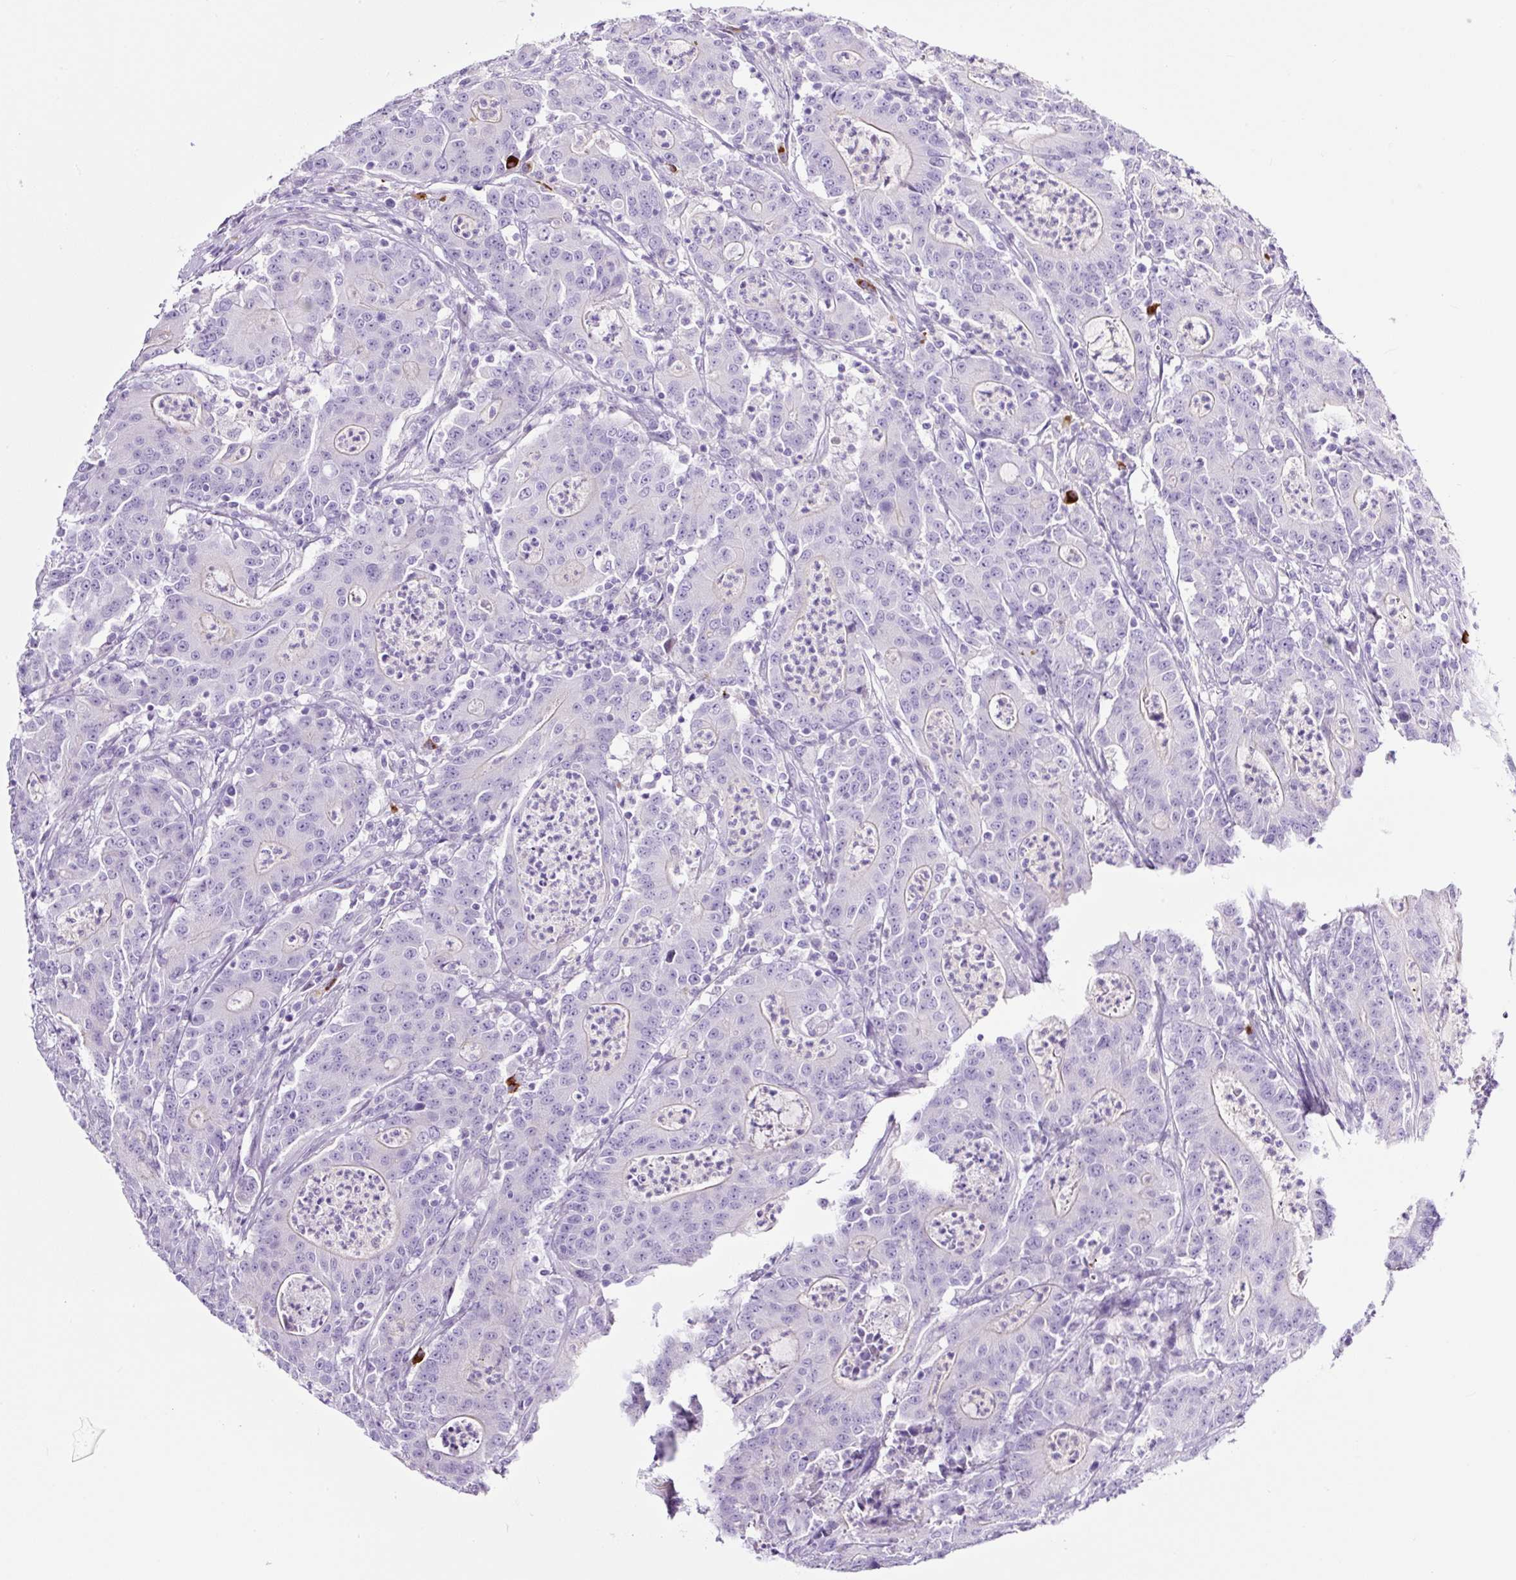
{"staining": {"intensity": "negative", "quantity": "none", "location": "none"}, "tissue": "colorectal cancer", "cell_type": "Tumor cells", "image_type": "cancer", "snomed": [{"axis": "morphology", "description": "Adenocarcinoma, NOS"}, {"axis": "topography", "description": "Colon"}], "caption": "High magnification brightfield microscopy of colorectal cancer (adenocarcinoma) stained with DAB (3,3'-diaminobenzidine) (brown) and counterstained with hematoxylin (blue): tumor cells show no significant expression. Nuclei are stained in blue.", "gene": "RNF212B", "patient": {"sex": "male", "age": 83}}